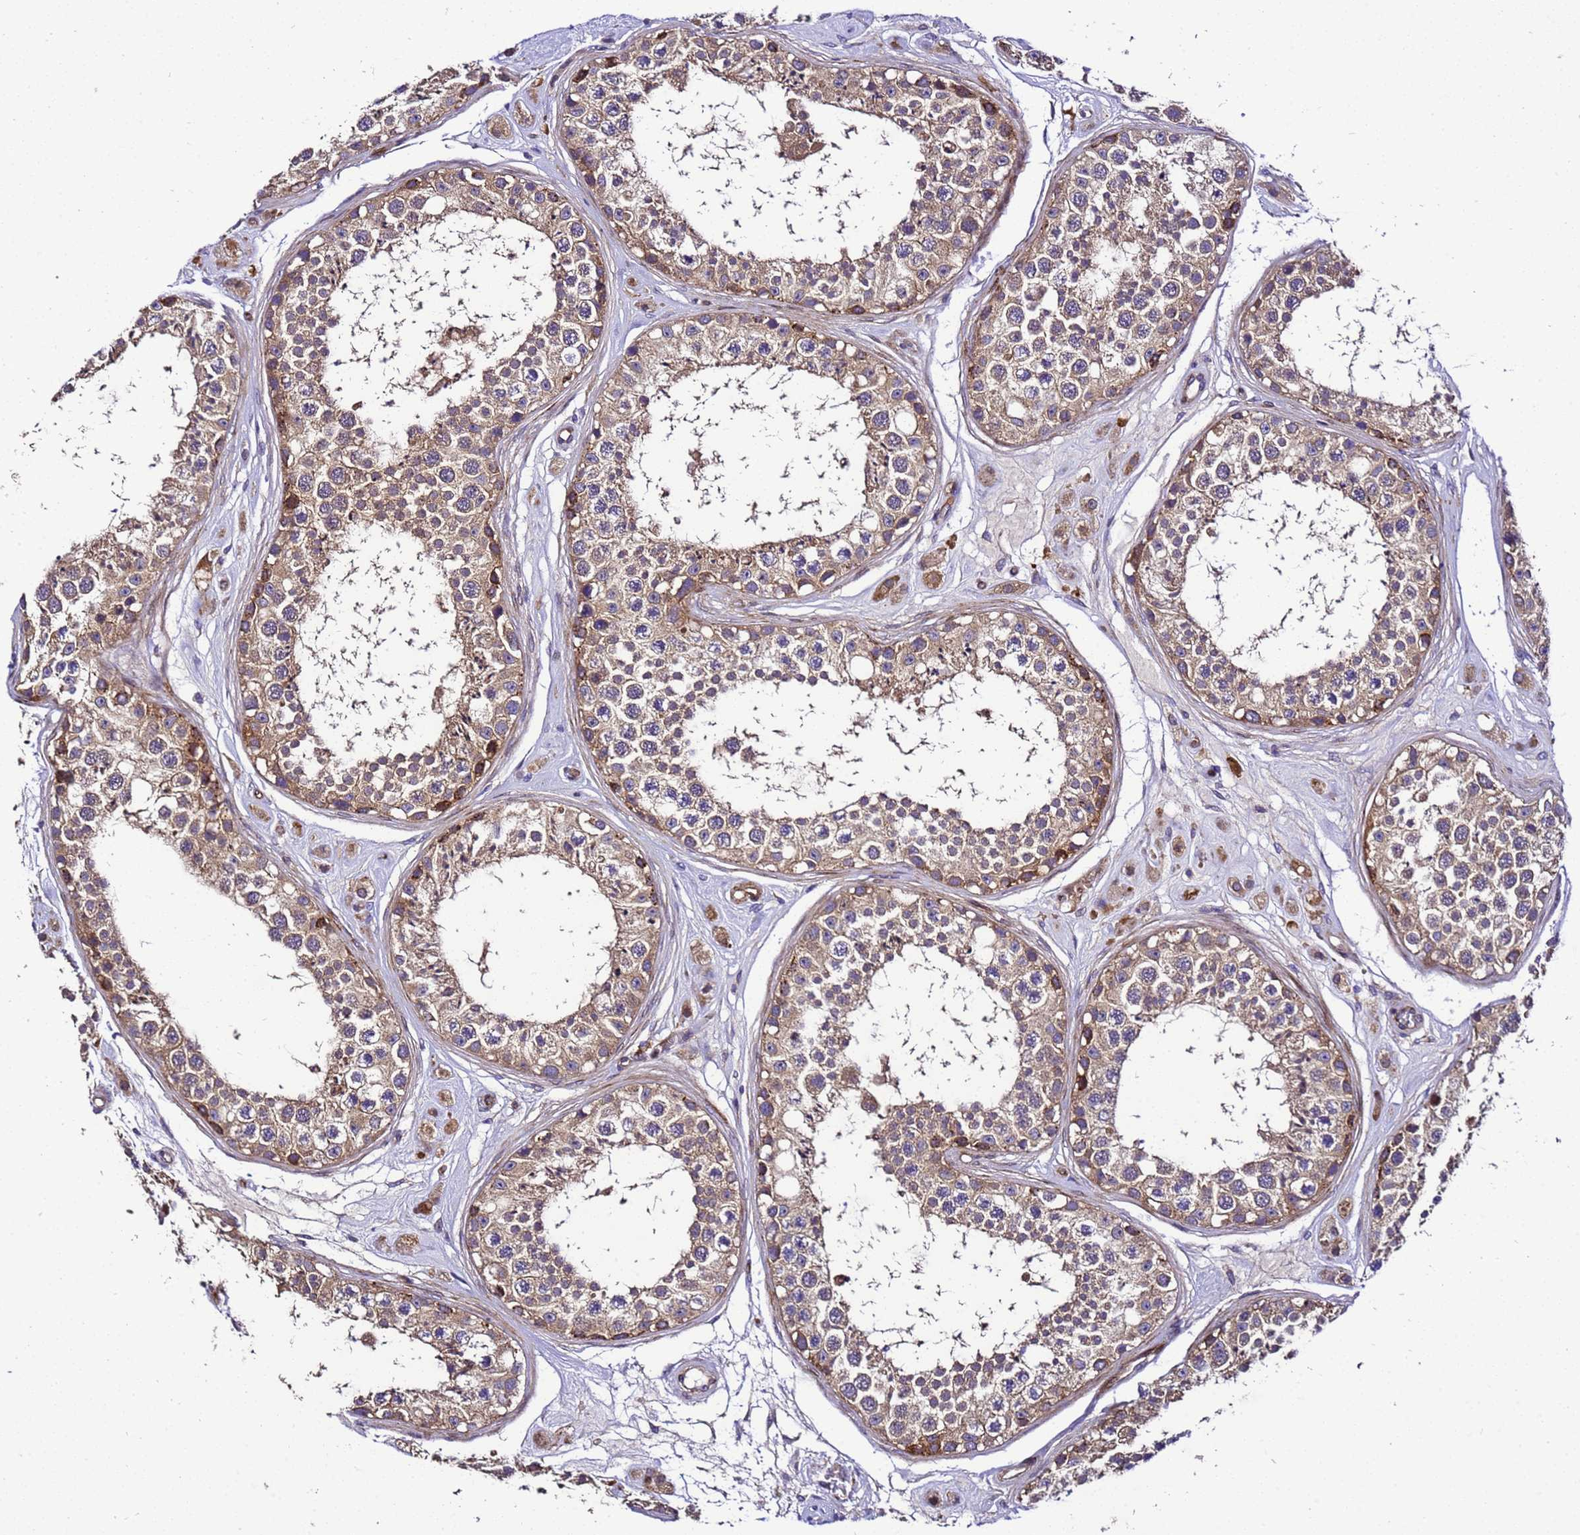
{"staining": {"intensity": "moderate", "quantity": ">75%", "location": "cytoplasmic/membranous"}, "tissue": "testis", "cell_type": "Cells in seminiferous ducts", "image_type": "normal", "snomed": [{"axis": "morphology", "description": "Normal tissue, NOS"}, {"axis": "topography", "description": "Testis"}], "caption": "This is an image of immunohistochemistry staining of normal testis, which shows moderate expression in the cytoplasmic/membranous of cells in seminiferous ducts.", "gene": "ZNF417", "patient": {"sex": "male", "age": 25}}